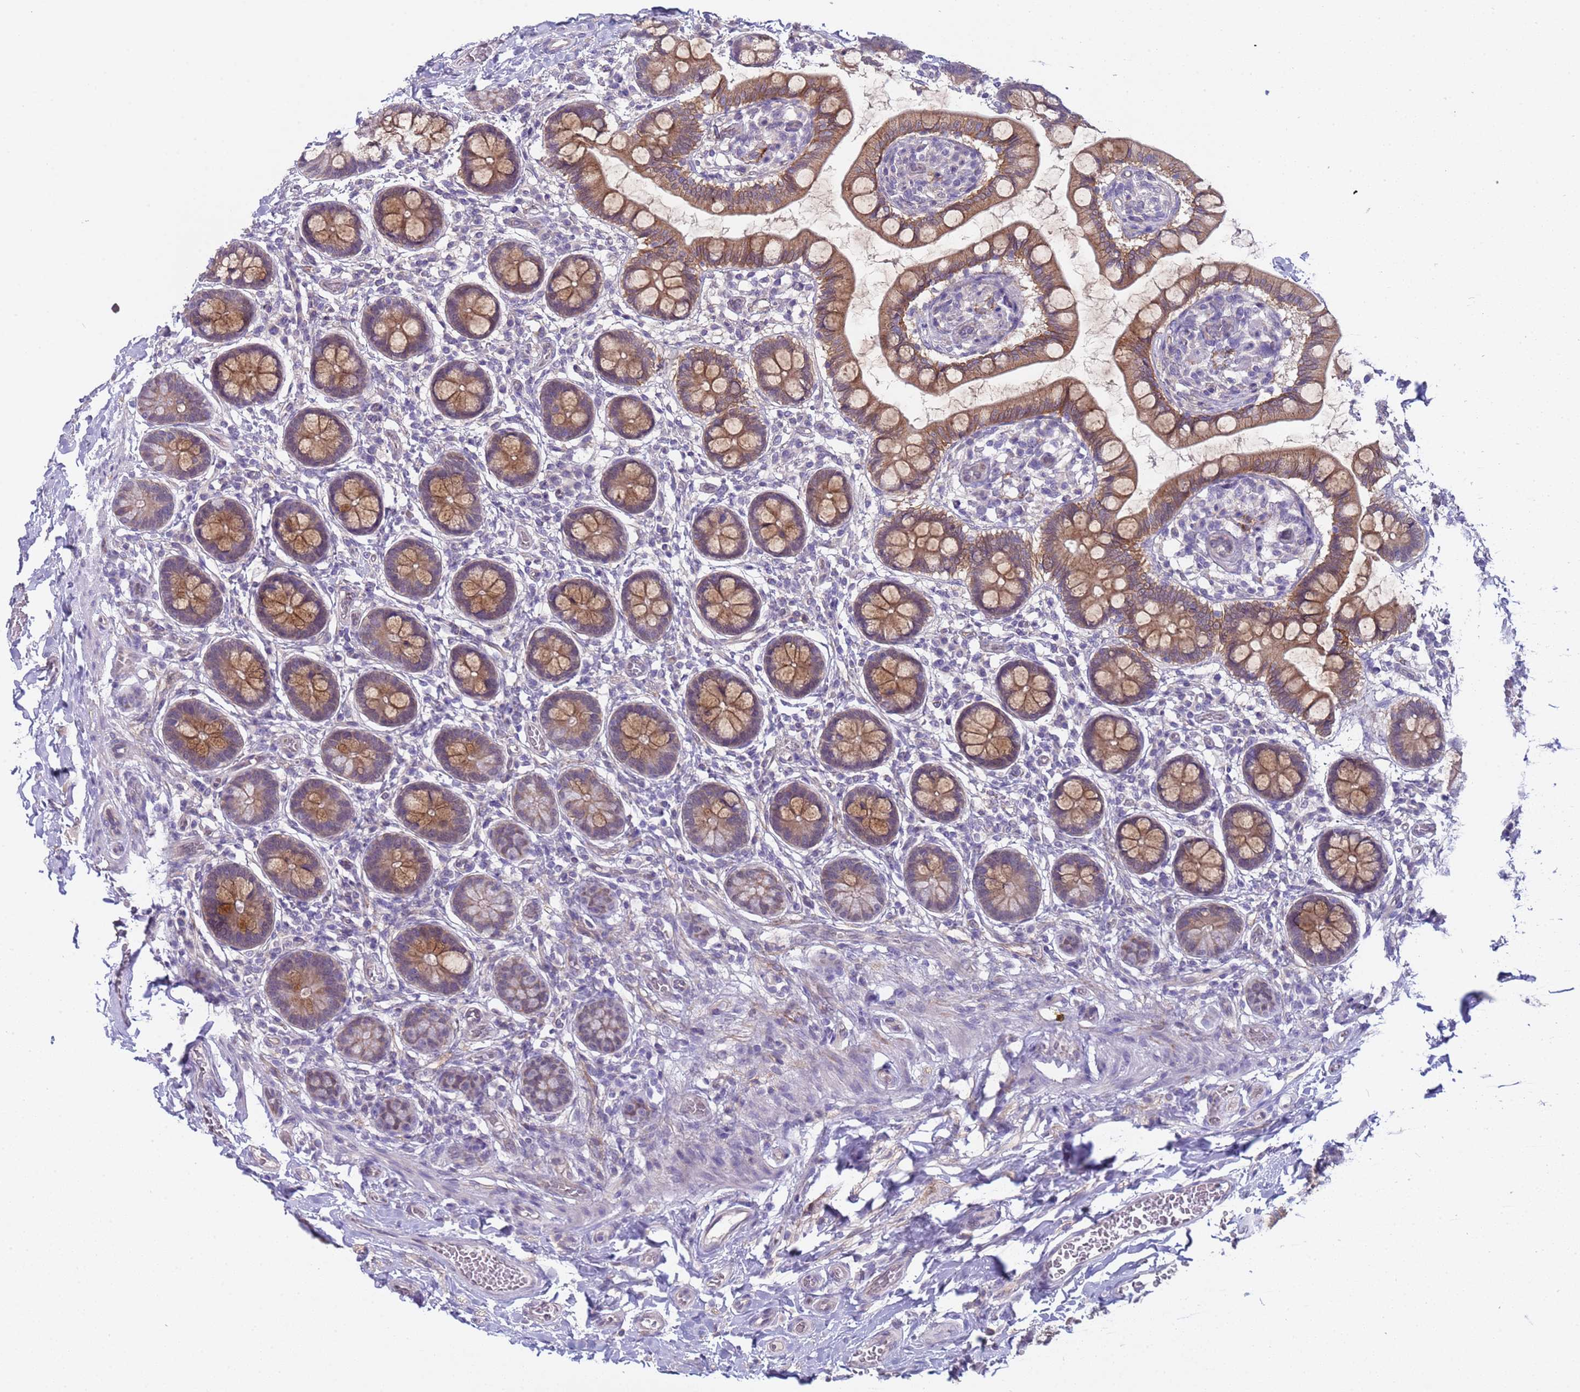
{"staining": {"intensity": "moderate", "quantity": ">75%", "location": "cytoplasmic/membranous"}, "tissue": "small intestine", "cell_type": "Glandular cells", "image_type": "normal", "snomed": [{"axis": "morphology", "description": "Normal tissue, NOS"}, {"axis": "topography", "description": "Small intestine"}], "caption": "Immunohistochemical staining of benign small intestine shows medium levels of moderate cytoplasmic/membranous positivity in approximately >75% of glandular cells.", "gene": "TRMT10A", "patient": {"sex": "male", "age": 52}}